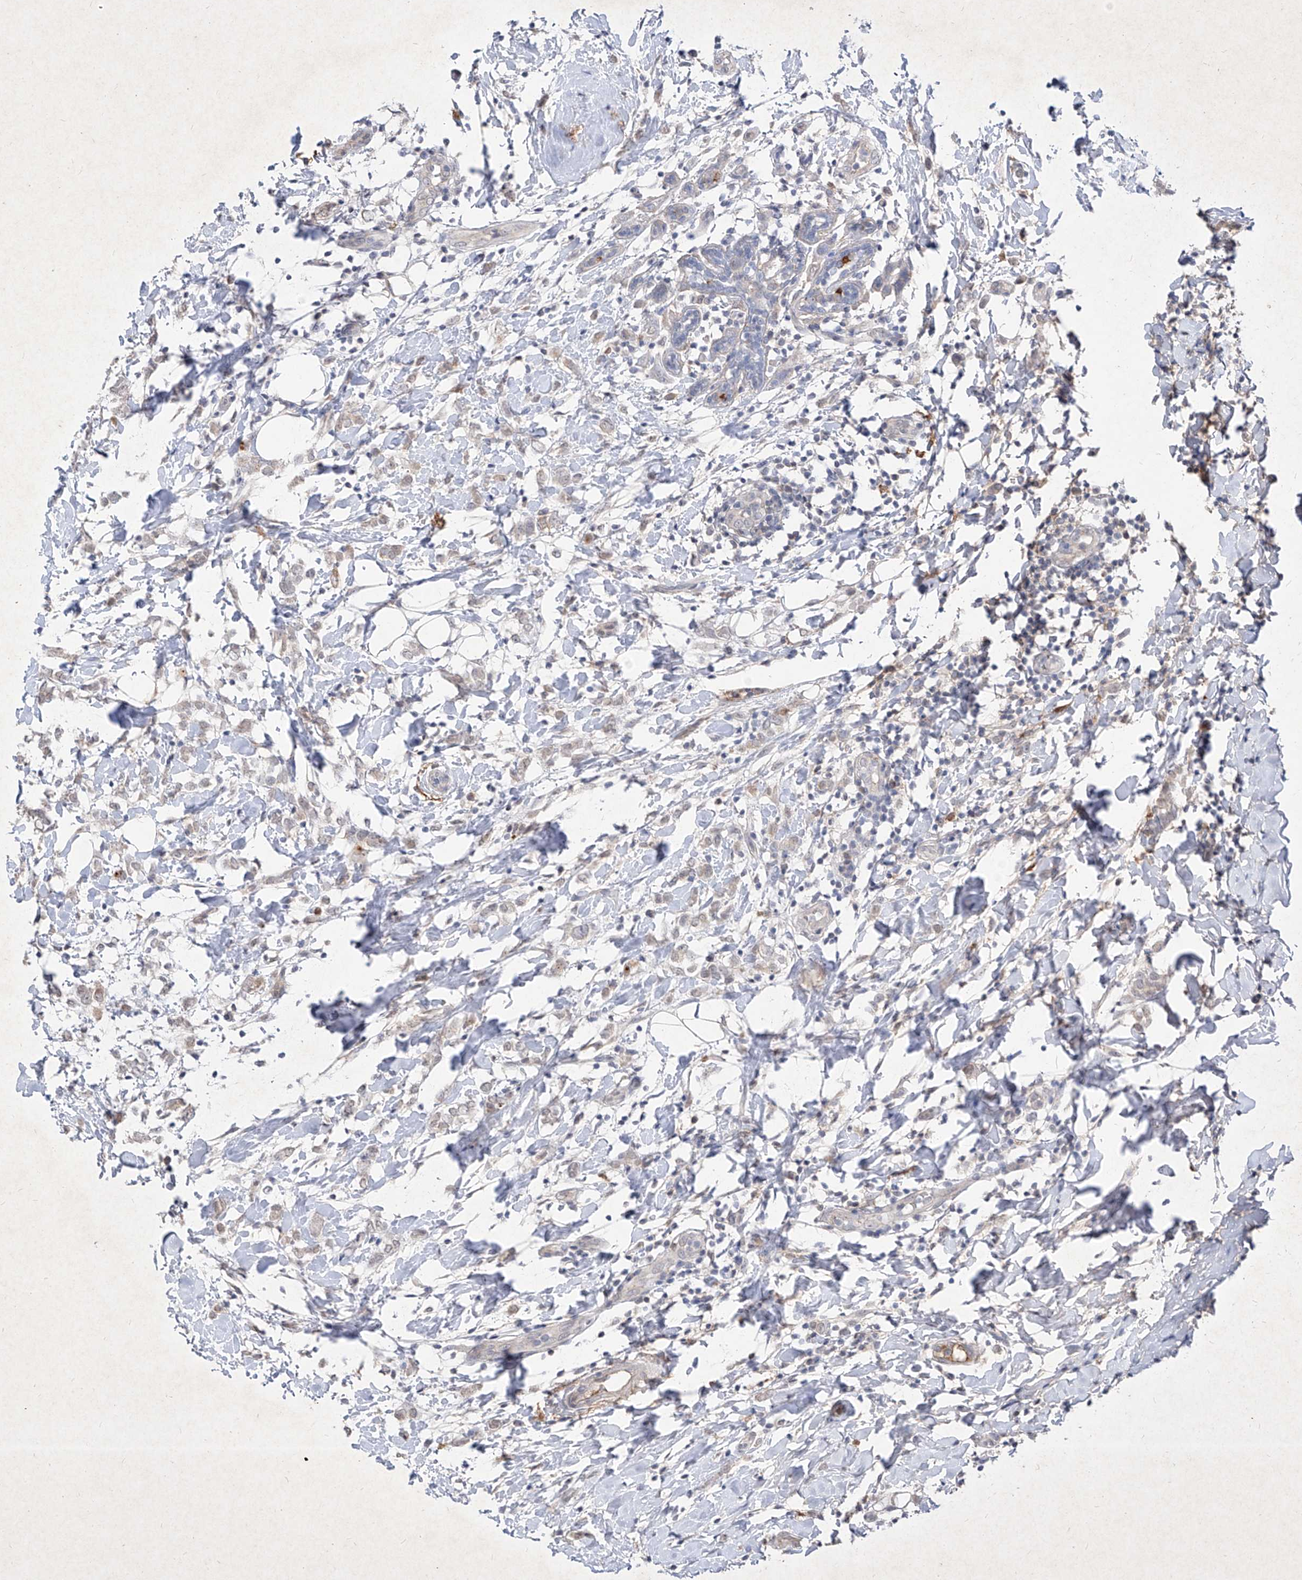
{"staining": {"intensity": "negative", "quantity": "none", "location": "none"}, "tissue": "breast cancer", "cell_type": "Tumor cells", "image_type": "cancer", "snomed": [{"axis": "morphology", "description": "Normal tissue, NOS"}, {"axis": "morphology", "description": "Lobular carcinoma"}, {"axis": "topography", "description": "Breast"}], "caption": "An immunohistochemistry (IHC) photomicrograph of breast cancer is shown. There is no staining in tumor cells of breast cancer.", "gene": "C4A", "patient": {"sex": "female", "age": 47}}